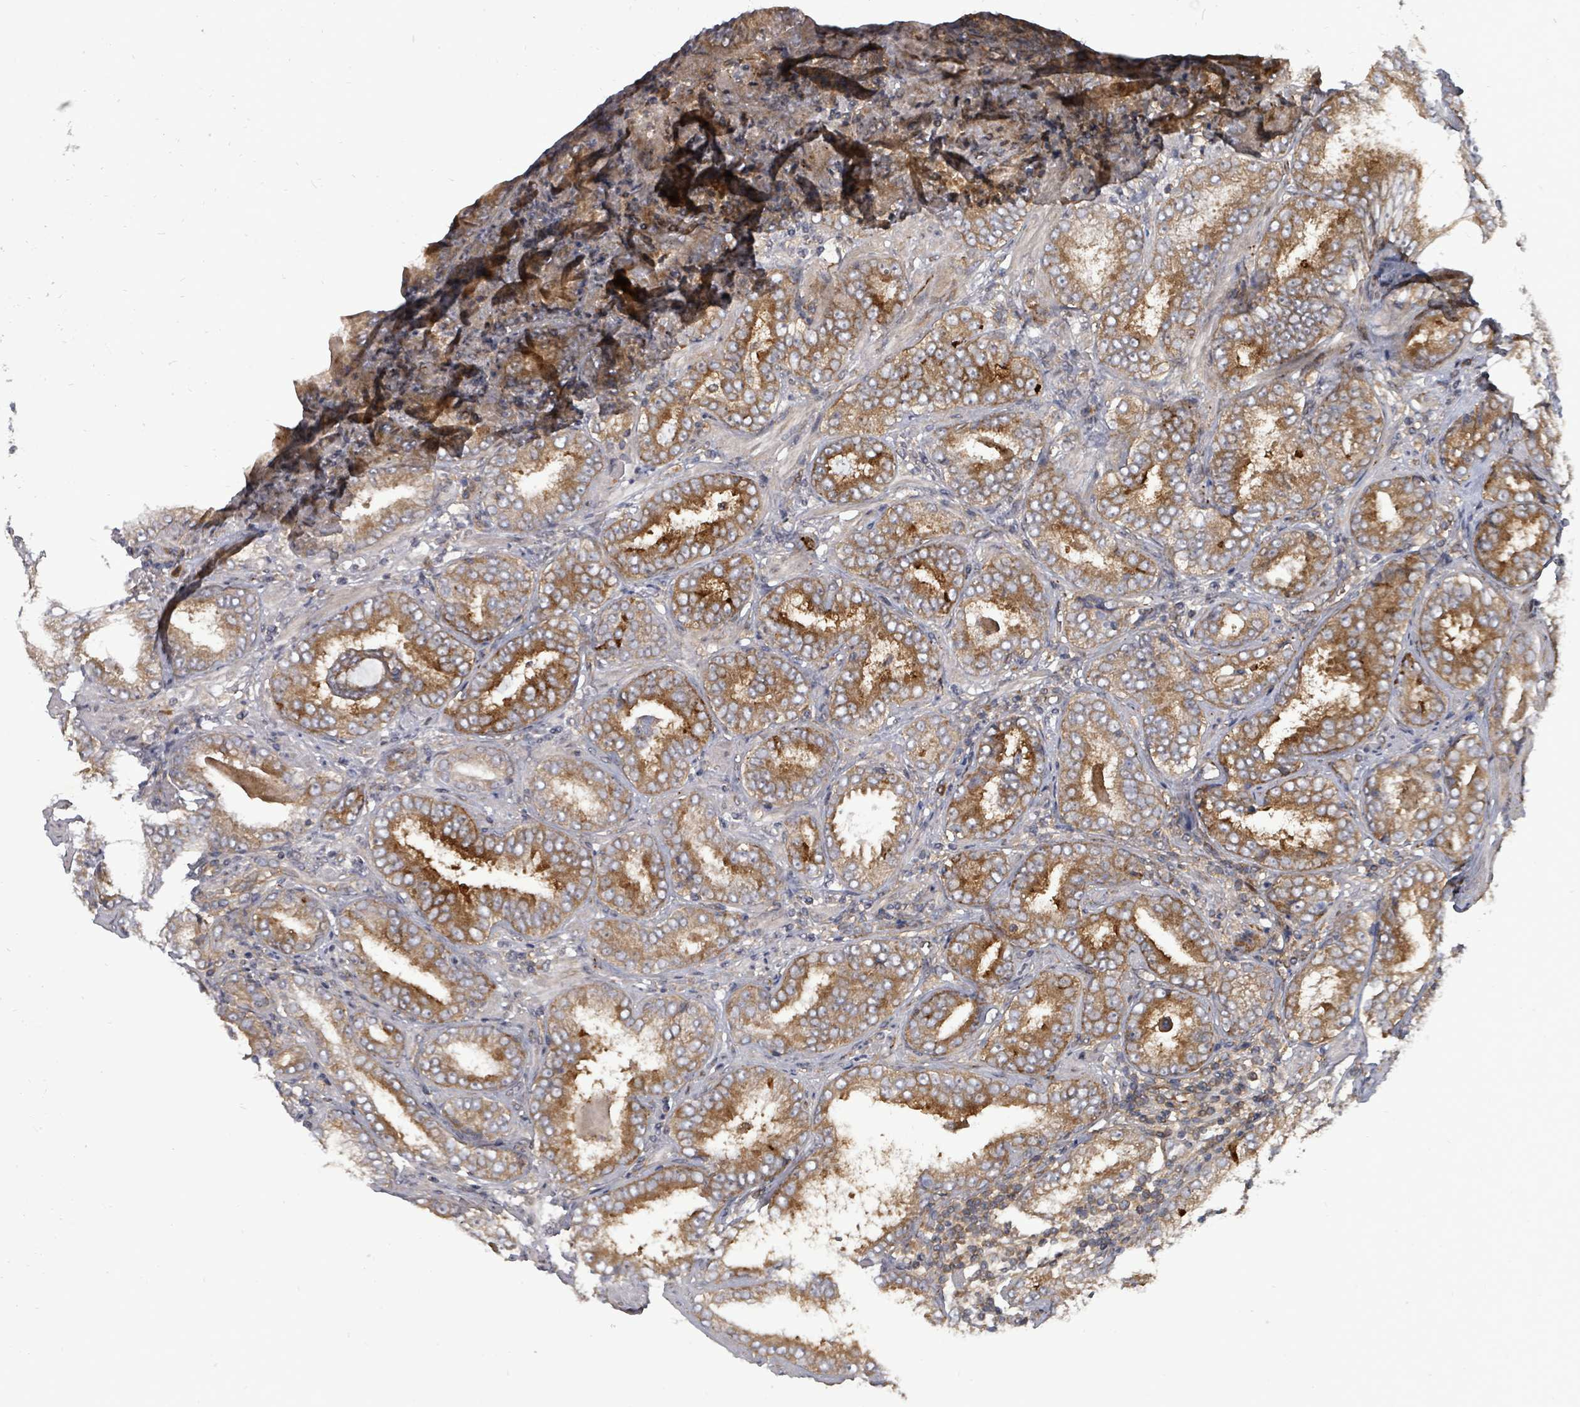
{"staining": {"intensity": "moderate", "quantity": ">75%", "location": "cytoplasmic/membranous"}, "tissue": "prostate cancer", "cell_type": "Tumor cells", "image_type": "cancer", "snomed": [{"axis": "morphology", "description": "Adenocarcinoma, High grade"}, {"axis": "topography", "description": "Prostate"}], "caption": "Adenocarcinoma (high-grade) (prostate) was stained to show a protein in brown. There is medium levels of moderate cytoplasmic/membranous positivity in approximately >75% of tumor cells.", "gene": "EIF3C", "patient": {"sex": "male", "age": 72}}